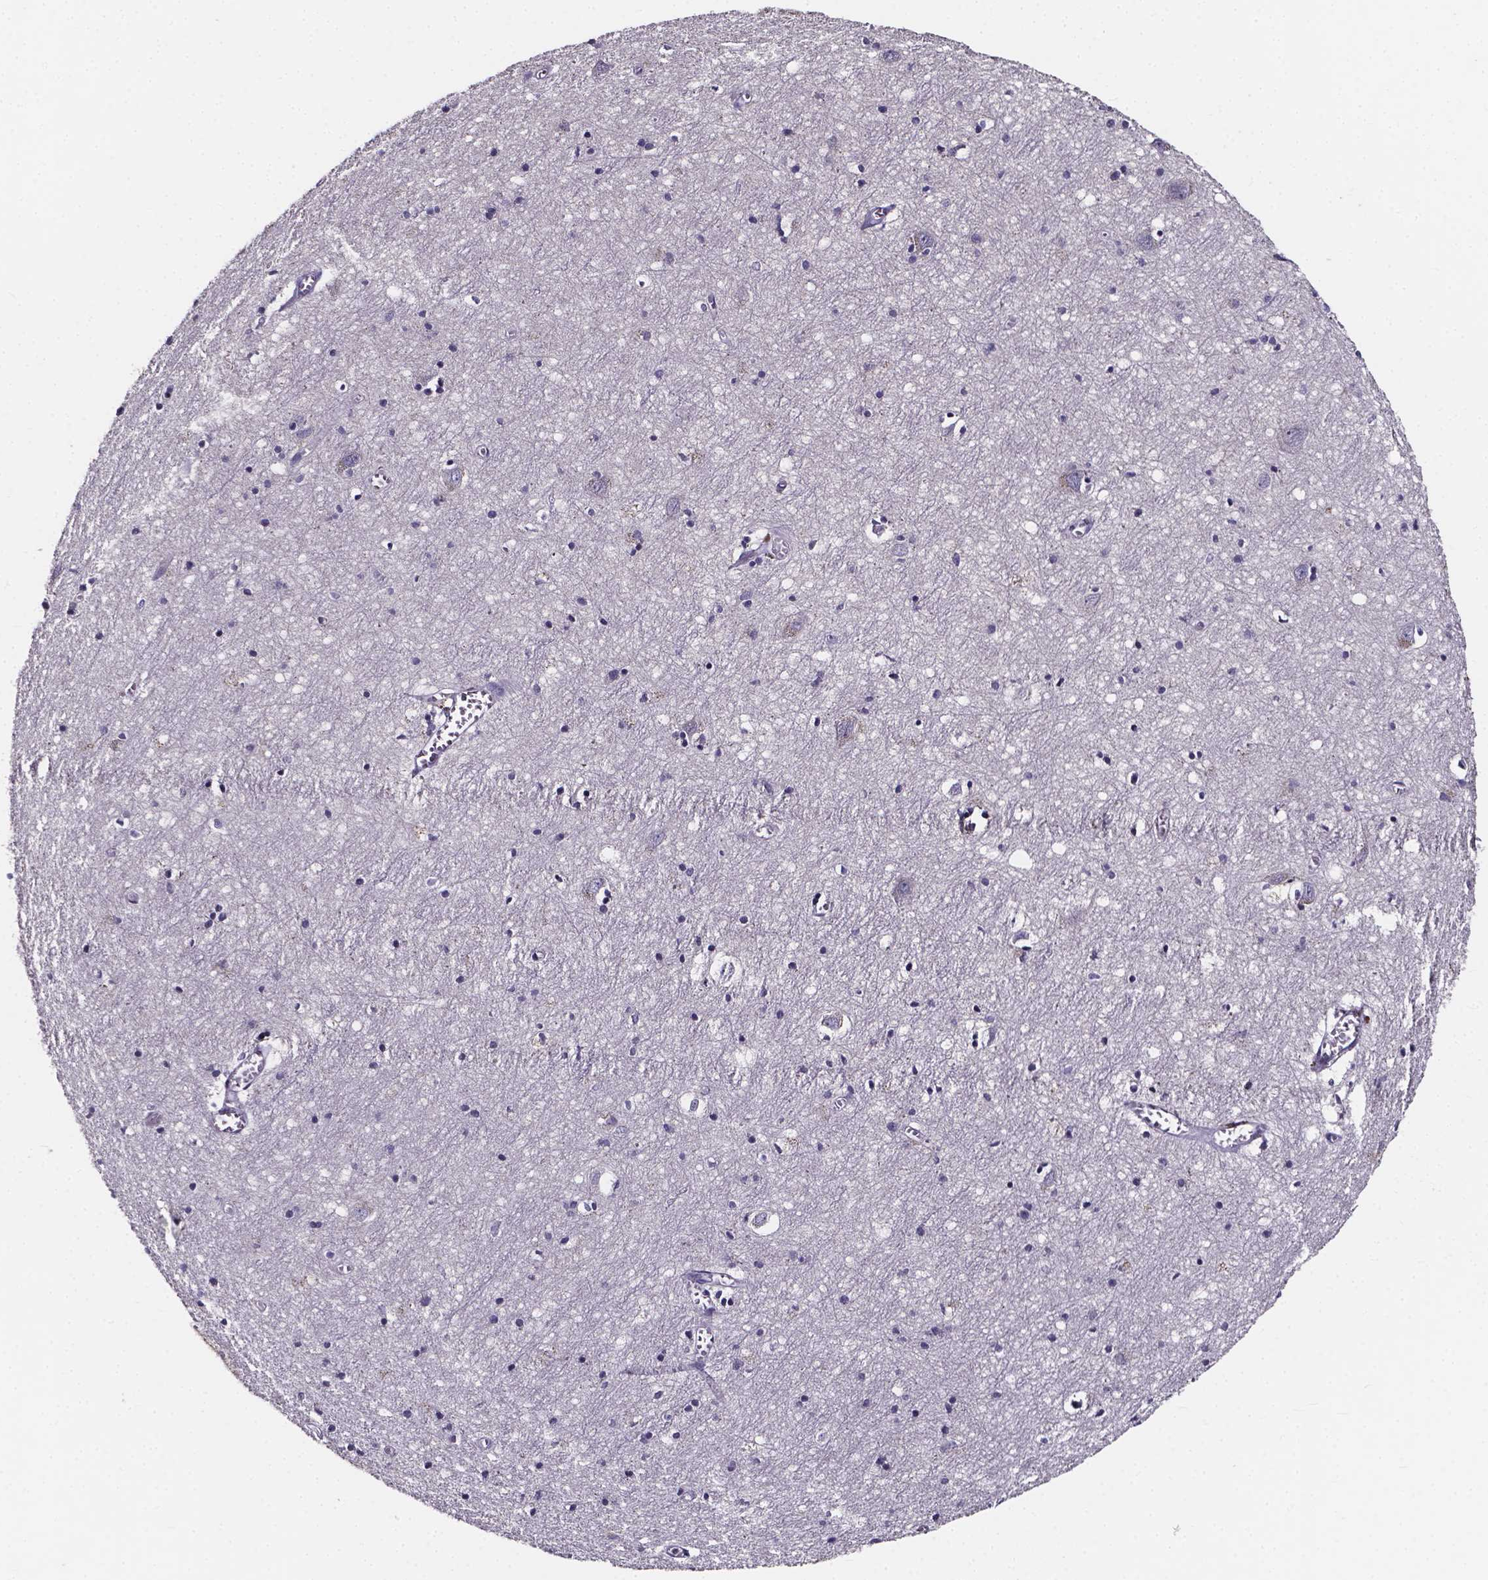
{"staining": {"intensity": "negative", "quantity": "none", "location": "none"}, "tissue": "cerebral cortex", "cell_type": "Endothelial cells", "image_type": "normal", "snomed": [{"axis": "morphology", "description": "Normal tissue, NOS"}, {"axis": "topography", "description": "Cerebral cortex"}], "caption": "An IHC histopathology image of unremarkable cerebral cortex is shown. There is no staining in endothelial cells of cerebral cortex.", "gene": "THEMIS", "patient": {"sex": "male", "age": 70}}